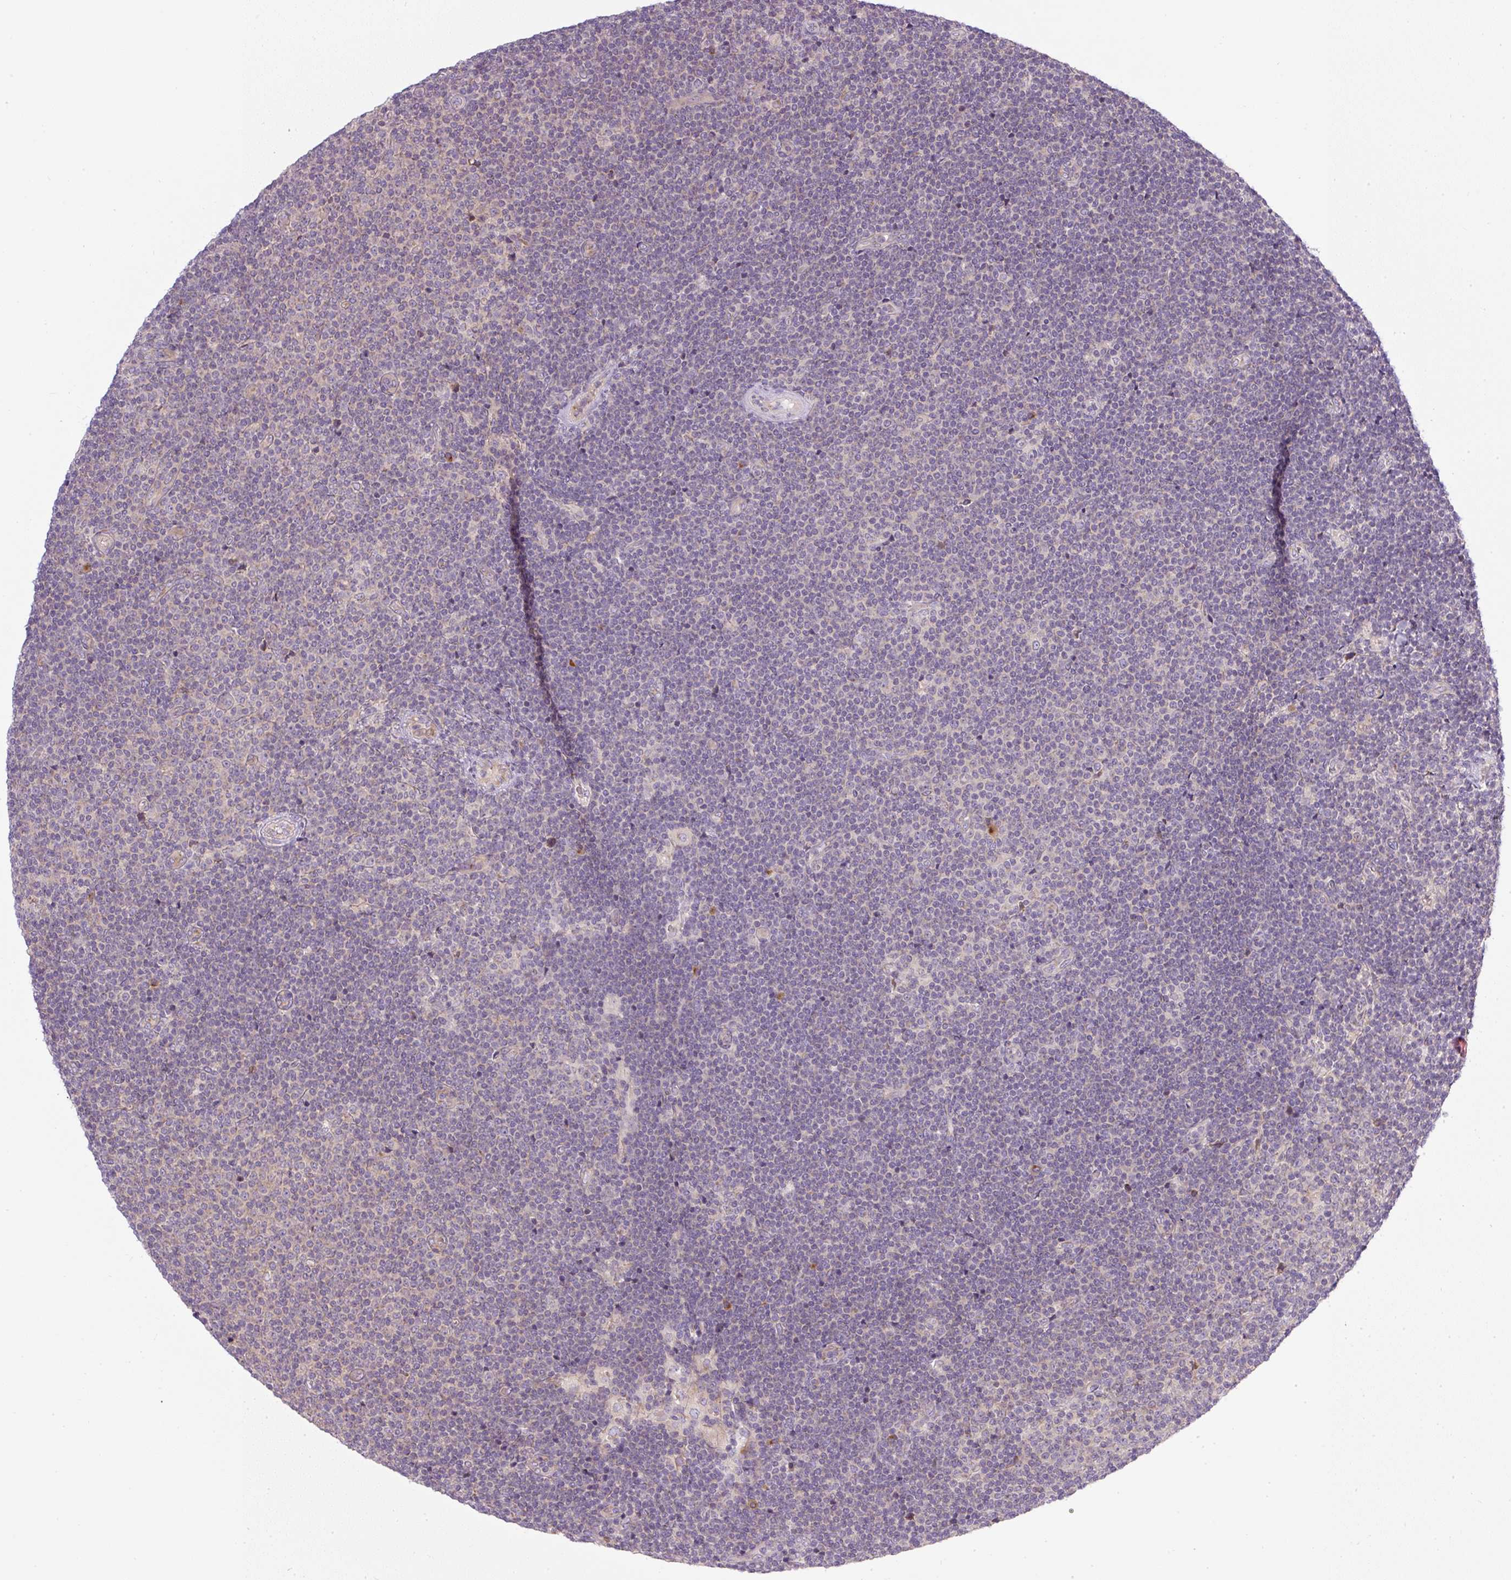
{"staining": {"intensity": "negative", "quantity": "none", "location": "none"}, "tissue": "lymphoma", "cell_type": "Tumor cells", "image_type": "cancer", "snomed": [{"axis": "morphology", "description": "Malignant lymphoma, non-Hodgkin's type, Low grade"}, {"axis": "topography", "description": "Lymph node"}], "caption": "An IHC image of lymphoma is shown. There is no staining in tumor cells of lymphoma.", "gene": "MLX", "patient": {"sex": "male", "age": 48}}